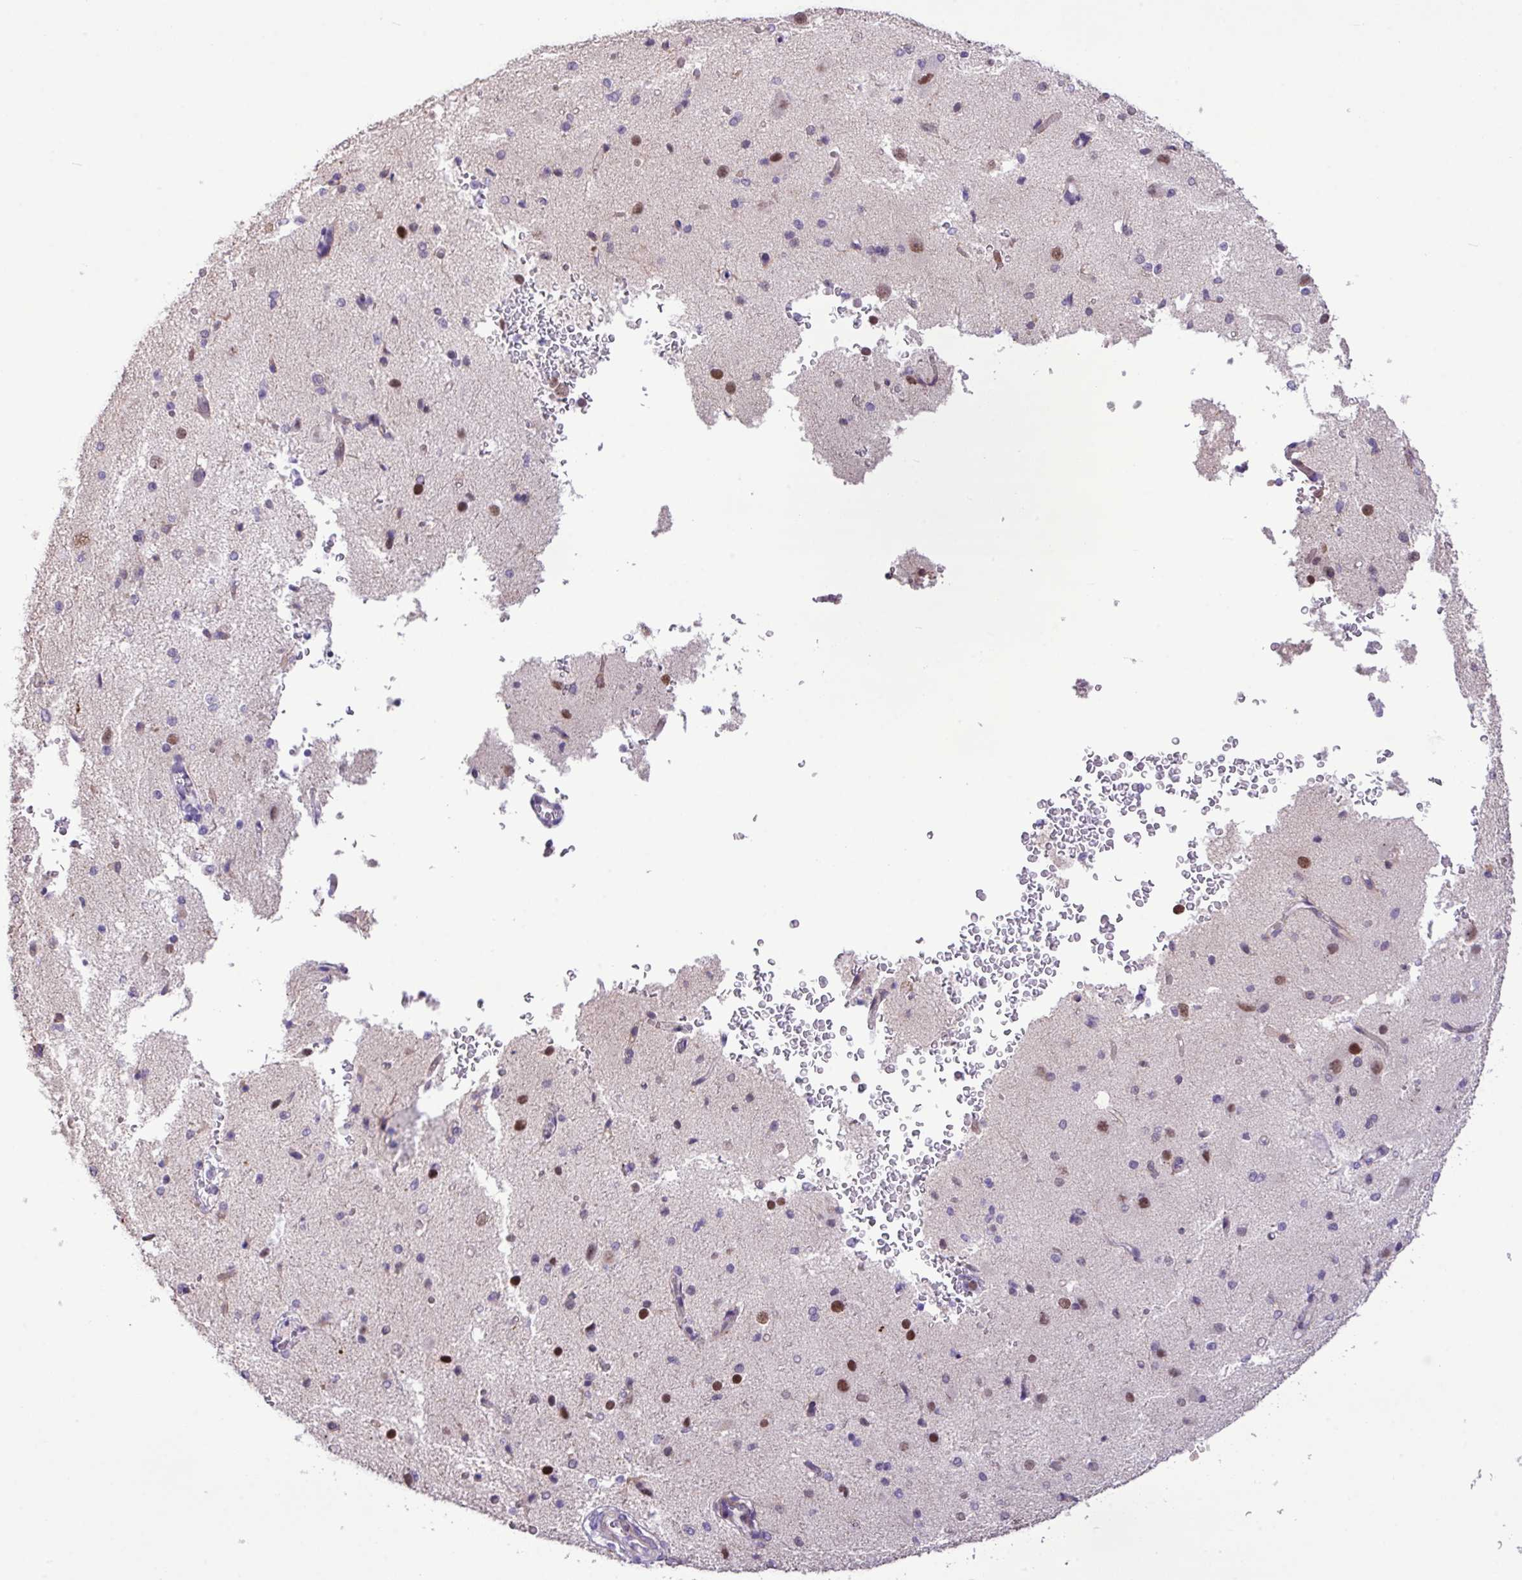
{"staining": {"intensity": "negative", "quantity": "none", "location": "none"}, "tissue": "cerebral cortex", "cell_type": "Endothelial cells", "image_type": "normal", "snomed": [{"axis": "morphology", "description": "Normal tissue, NOS"}, {"axis": "morphology", "description": "Inflammation, NOS"}, {"axis": "topography", "description": "Cerebral cortex"}], "caption": "Benign cerebral cortex was stained to show a protein in brown. There is no significant positivity in endothelial cells.", "gene": "YLPM1", "patient": {"sex": "male", "age": 6}}